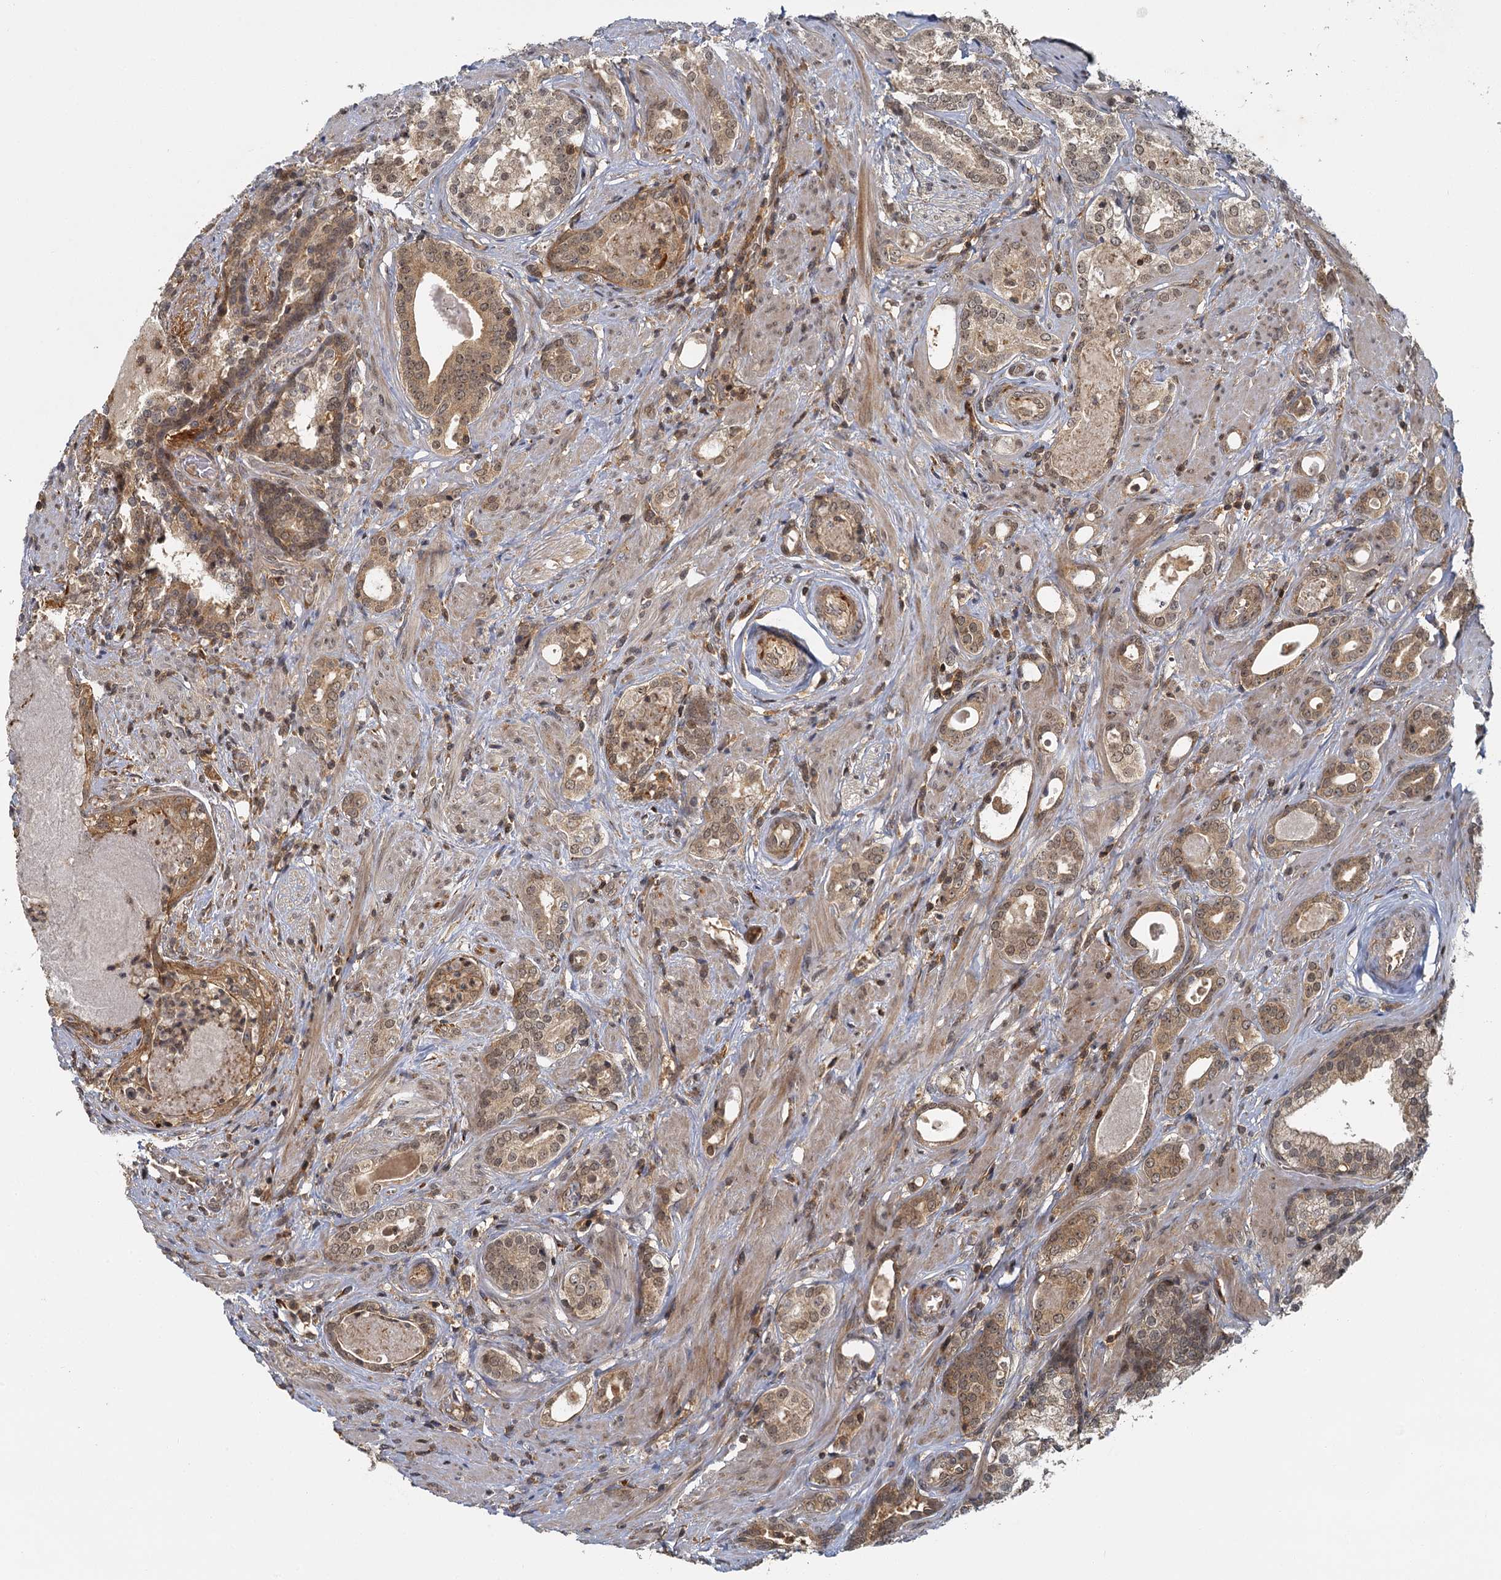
{"staining": {"intensity": "moderate", "quantity": ">75%", "location": "cytoplasmic/membranous,nuclear"}, "tissue": "prostate cancer", "cell_type": "Tumor cells", "image_type": "cancer", "snomed": [{"axis": "morphology", "description": "Adenocarcinoma, High grade"}, {"axis": "topography", "description": "Prostate"}], "caption": "Tumor cells show moderate cytoplasmic/membranous and nuclear positivity in about >75% of cells in prostate high-grade adenocarcinoma.", "gene": "ZNF549", "patient": {"sex": "male", "age": 58}}